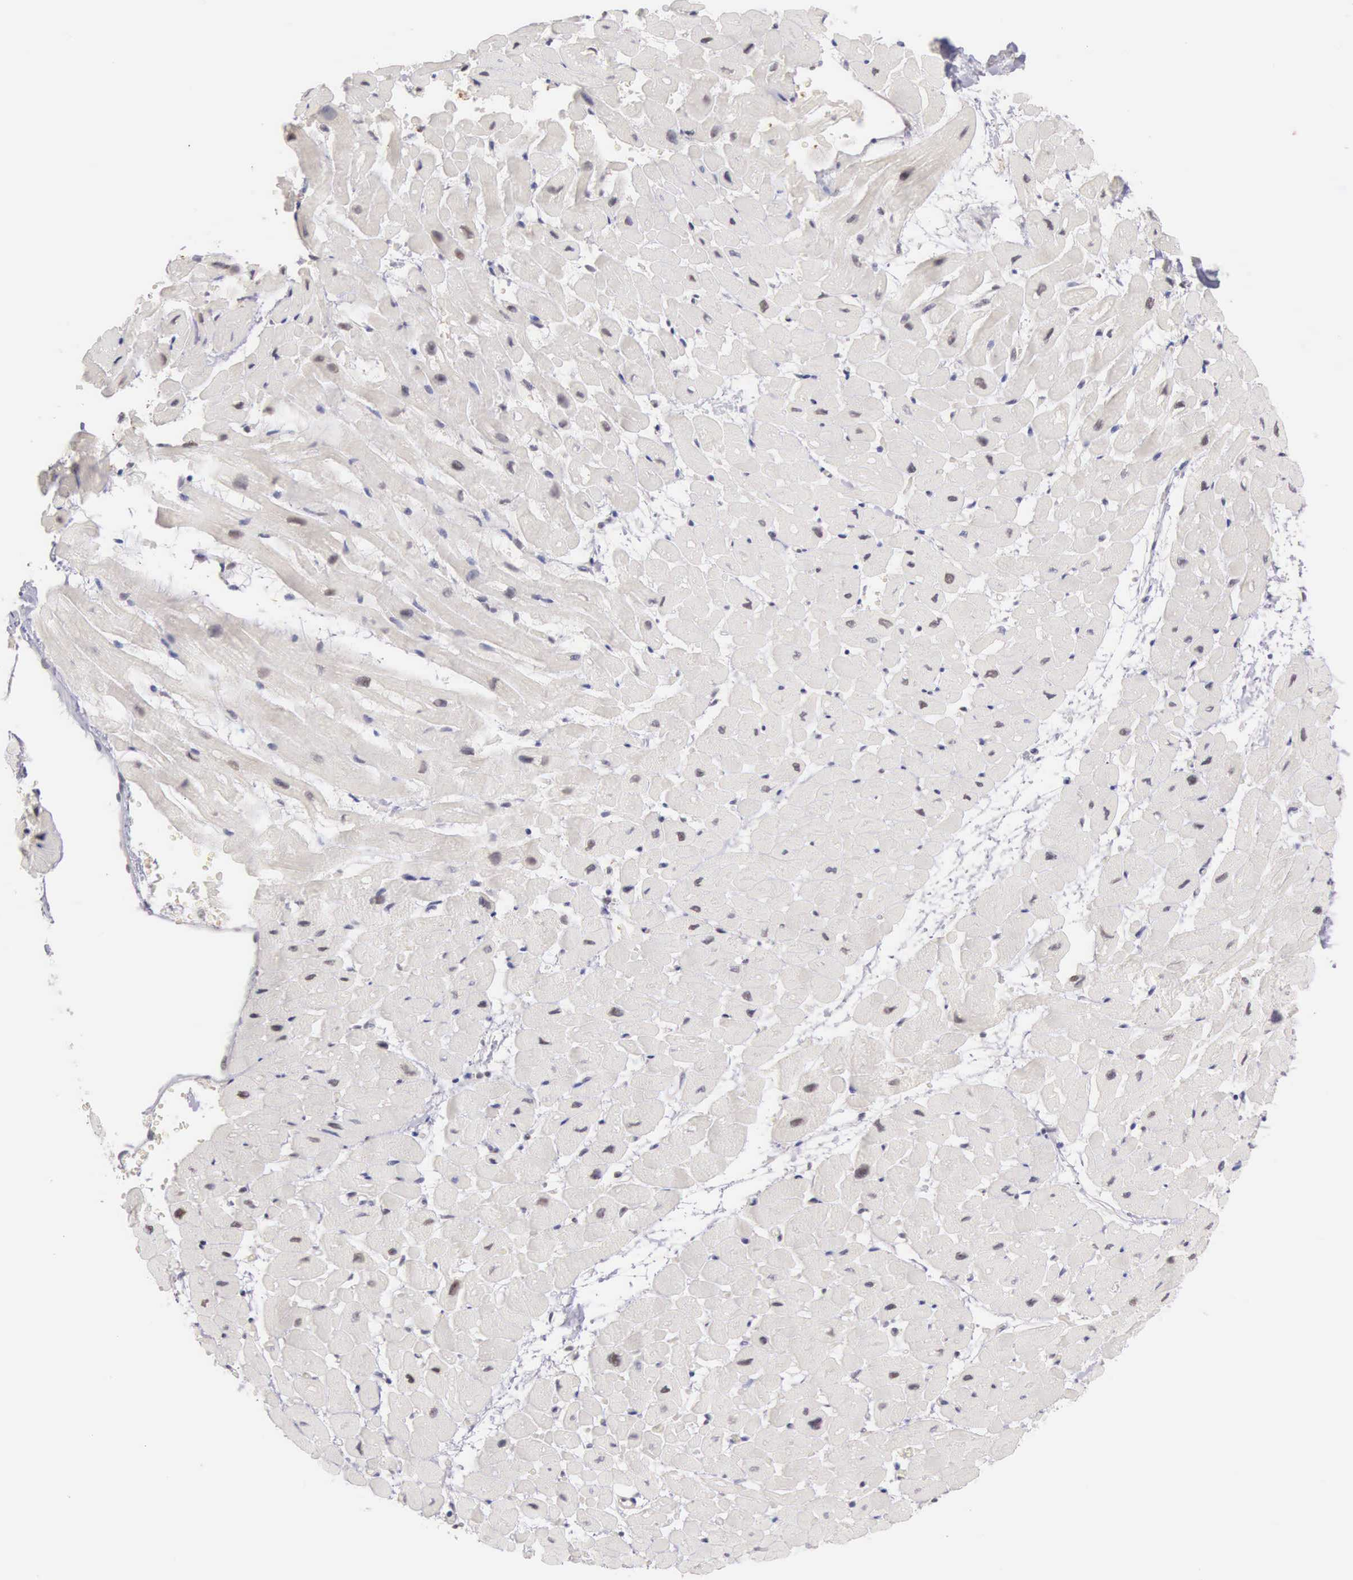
{"staining": {"intensity": "weak", "quantity": "<25%", "location": "nuclear"}, "tissue": "heart muscle", "cell_type": "Cardiomyocytes", "image_type": "normal", "snomed": [{"axis": "morphology", "description": "Normal tissue, NOS"}, {"axis": "topography", "description": "Heart"}], "caption": "Immunohistochemistry of normal human heart muscle reveals no staining in cardiomyocytes.", "gene": "HMGXB4", "patient": {"sex": "male", "age": 45}}